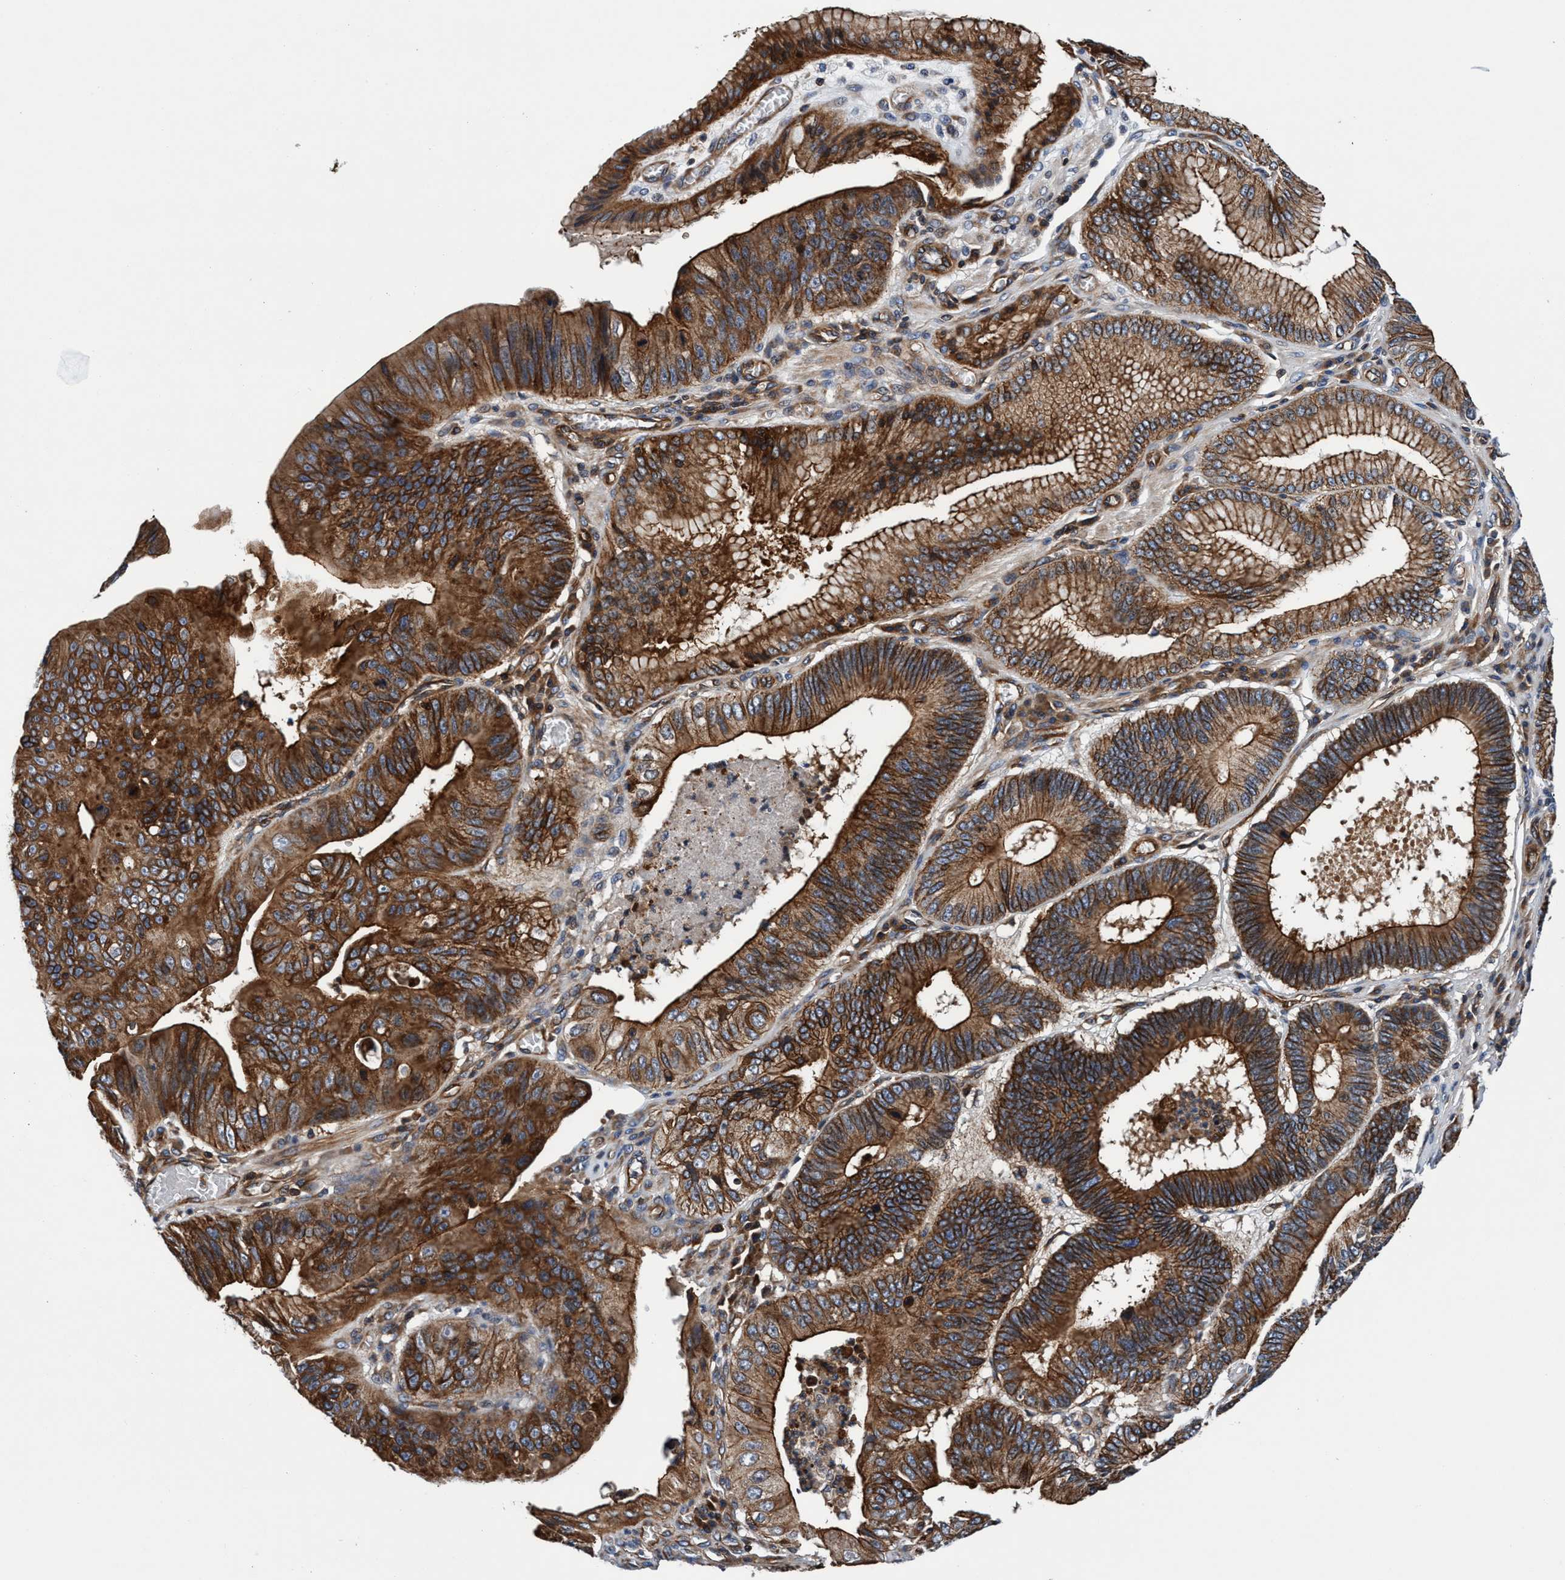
{"staining": {"intensity": "strong", "quantity": ">75%", "location": "cytoplasmic/membranous"}, "tissue": "stomach cancer", "cell_type": "Tumor cells", "image_type": "cancer", "snomed": [{"axis": "morphology", "description": "Adenocarcinoma, NOS"}, {"axis": "topography", "description": "Stomach"}], "caption": "A brown stain labels strong cytoplasmic/membranous expression of a protein in human stomach cancer (adenocarcinoma) tumor cells.", "gene": "MCM3AP", "patient": {"sex": "male", "age": 59}}